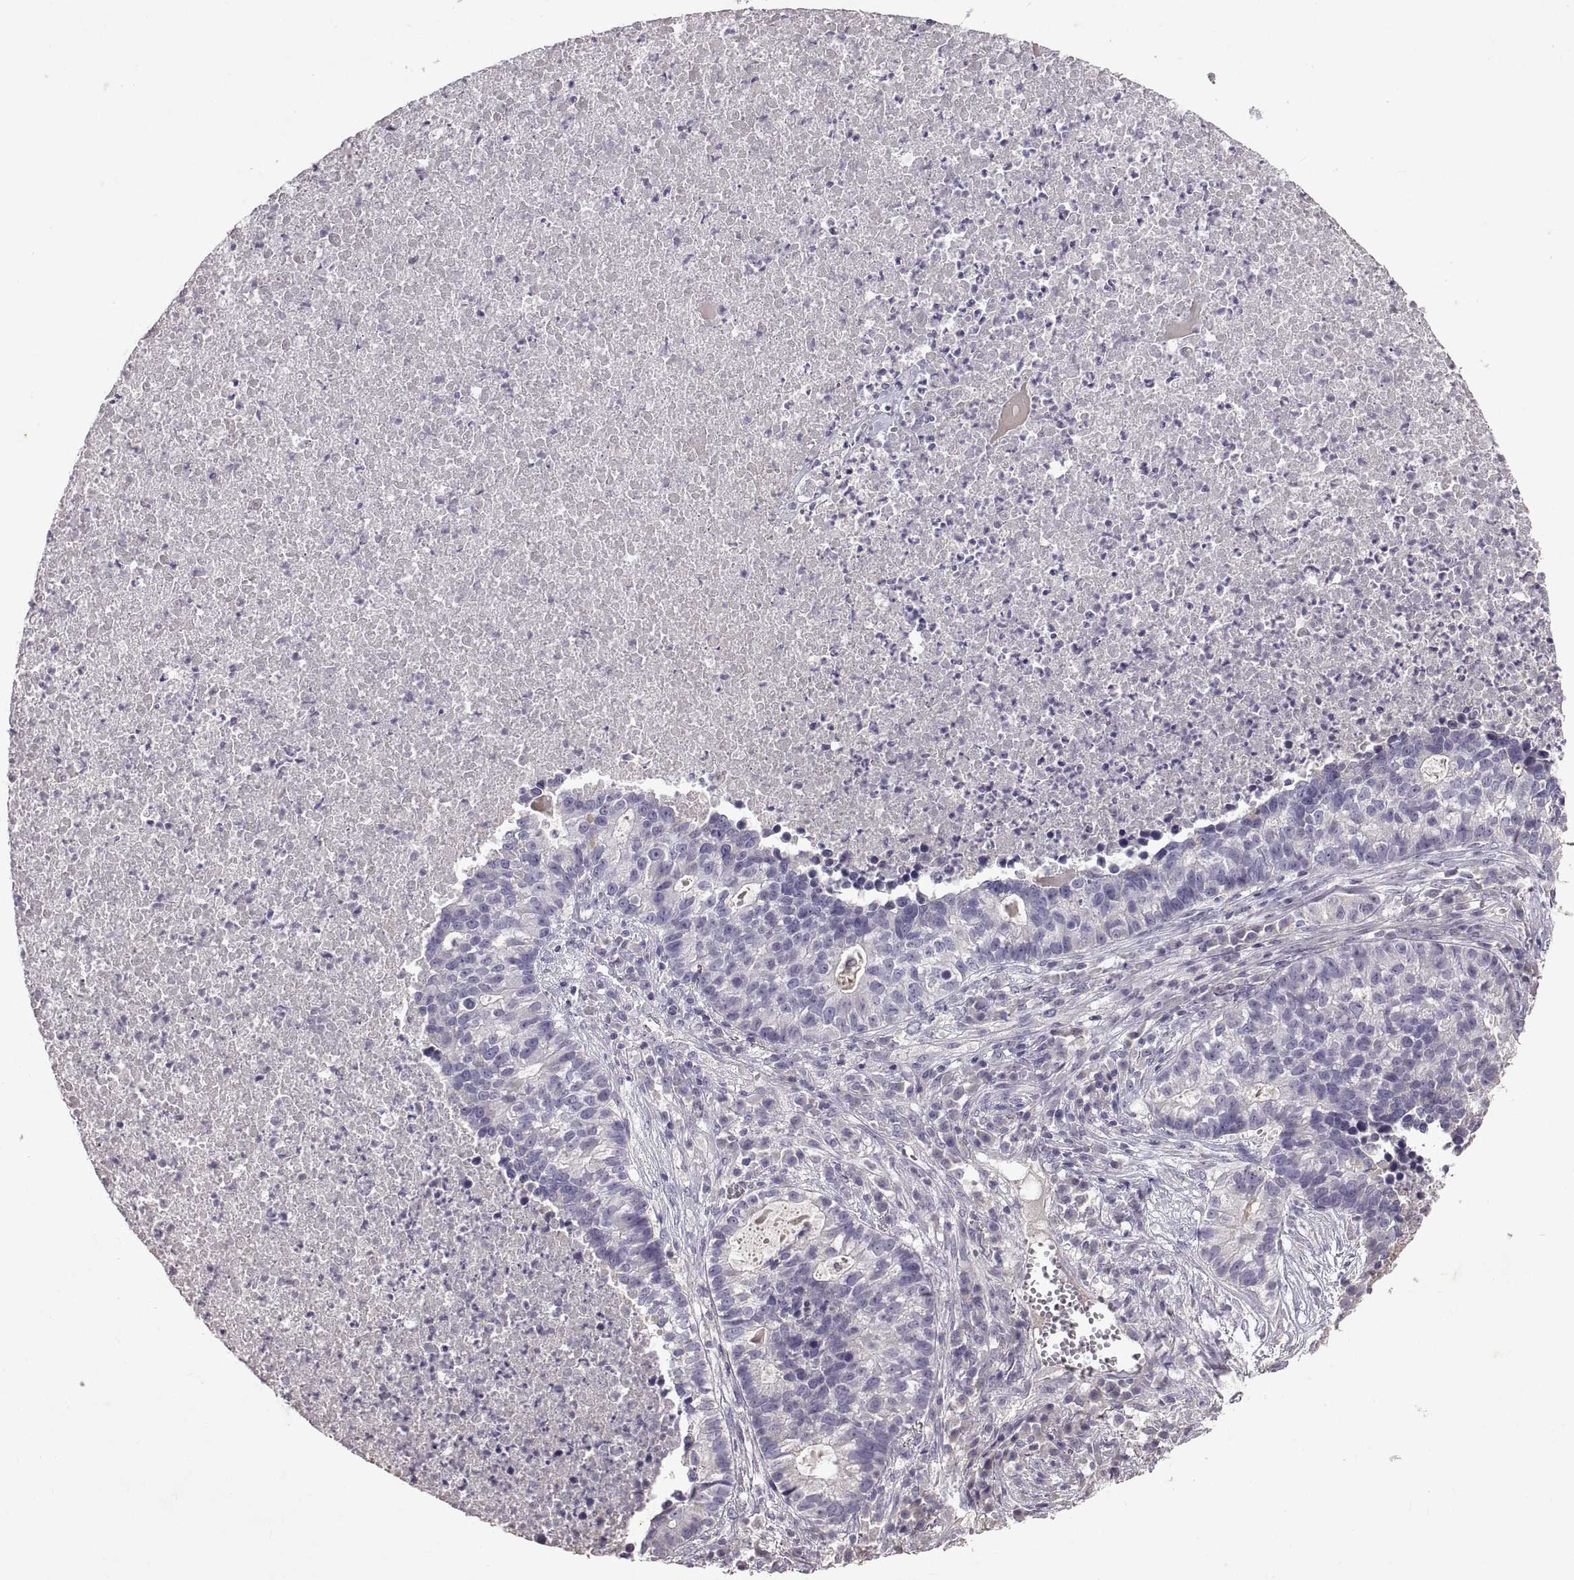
{"staining": {"intensity": "negative", "quantity": "none", "location": "none"}, "tissue": "lung cancer", "cell_type": "Tumor cells", "image_type": "cancer", "snomed": [{"axis": "morphology", "description": "Adenocarcinoma, NOS"}, {"axis": "topography", "description": "Lung"}], "caption": "This is an immunohistochemistry photomicrograph of lung cancer. There is no expression in tumor cells.", "gene": "DEFB136", "patient": {"sex": "male", "age": 57}}